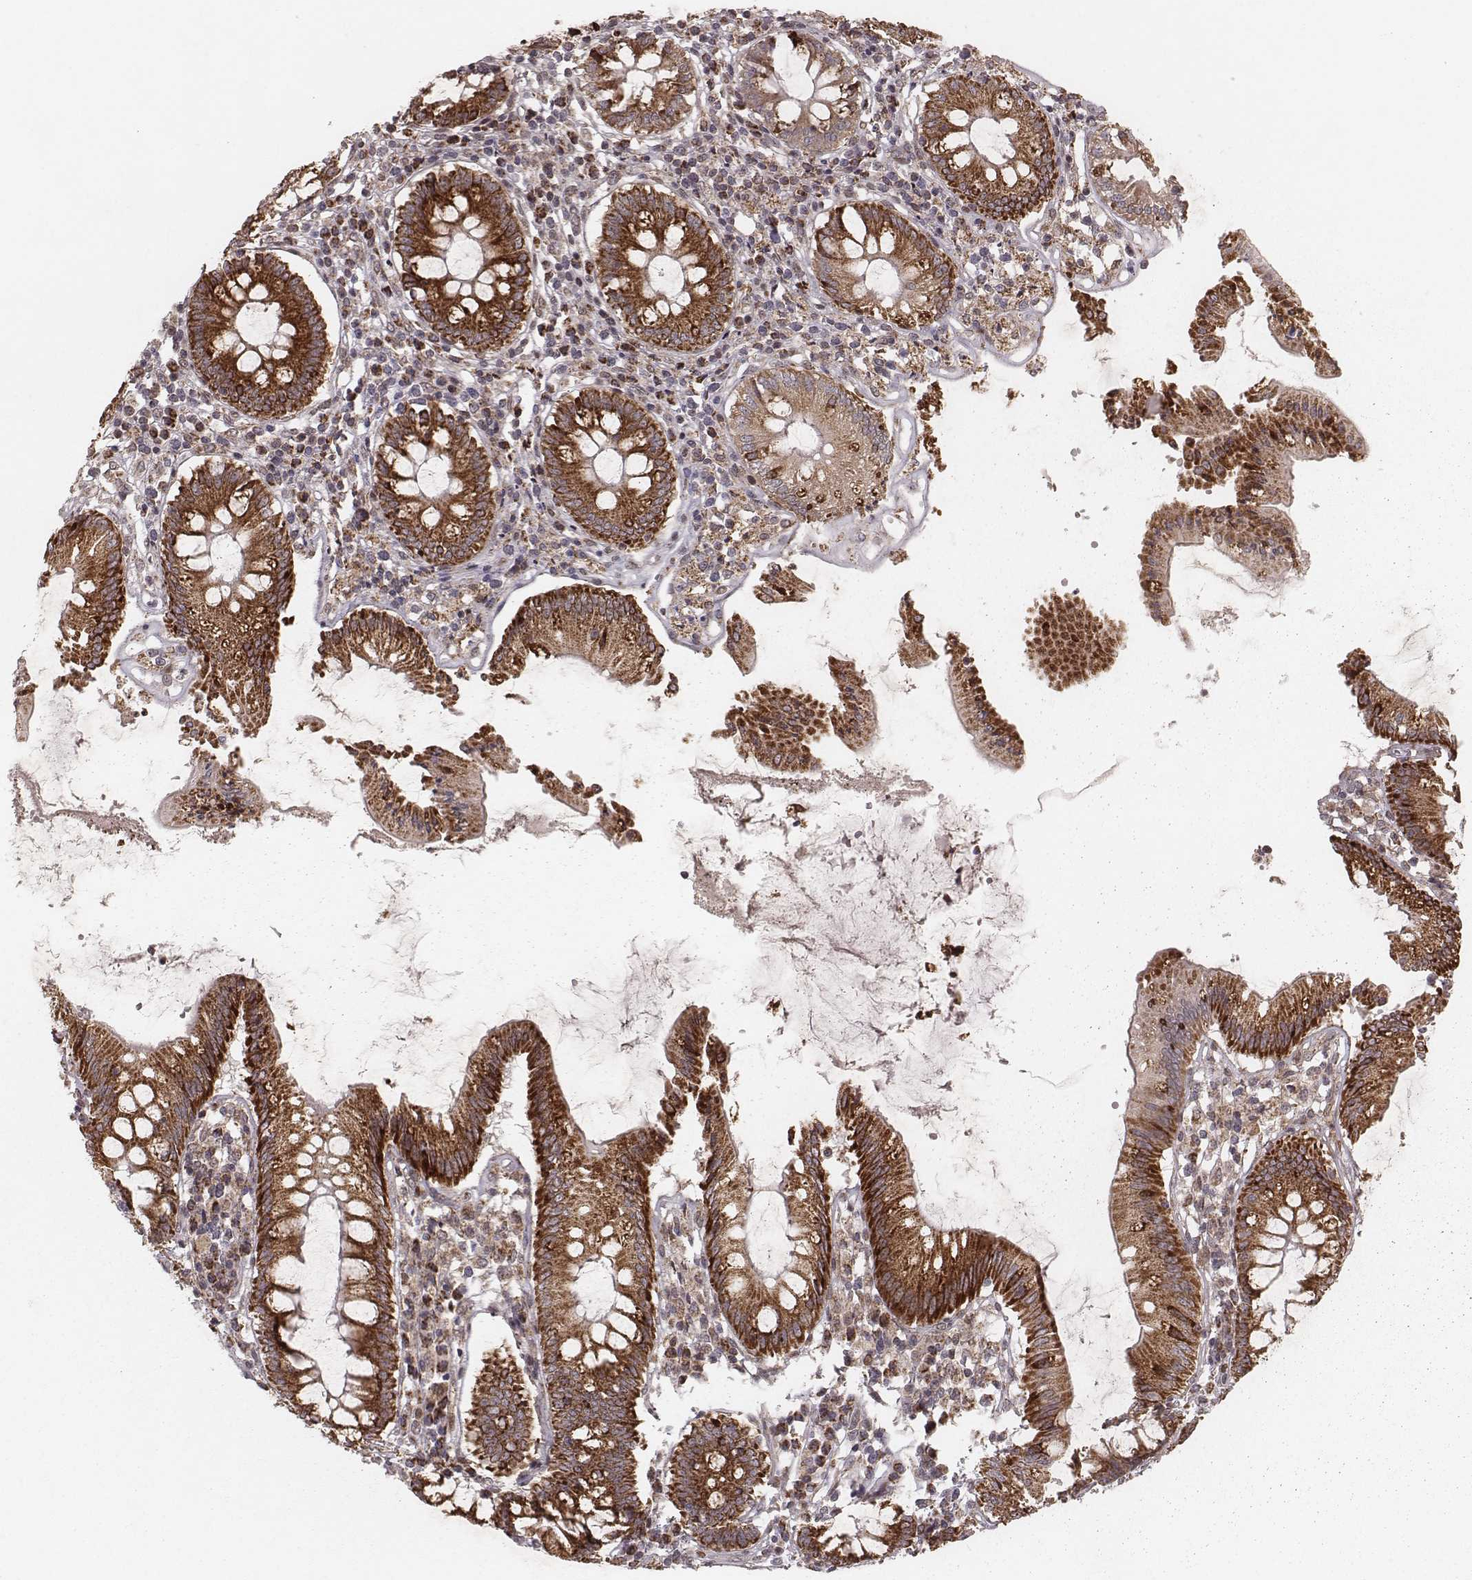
{"staining": {"intensity": "moderate", "quantity": ">75%", "location": "cytoplasmic/membranous"}, "tissue": "colon", "cell_type": "Endothelial cells", "image_type": "normal", "snomed": [{"axis": "morphology", "description": "Normal tissue, NOS"}, {"axis": "morphology", "description": "Adenocarcinoma, NOS"}, {"axis": "topography", "description": "Colon"}], "caption": "Approximately >75% of endothelial cells in unremarkable human colon show moderate cytoplasmic/membranous protein staining as visualized by brown immunohistochemical staining.", "gene": "NDUFA7", "patient": {"sex": "male", "age": 83}}